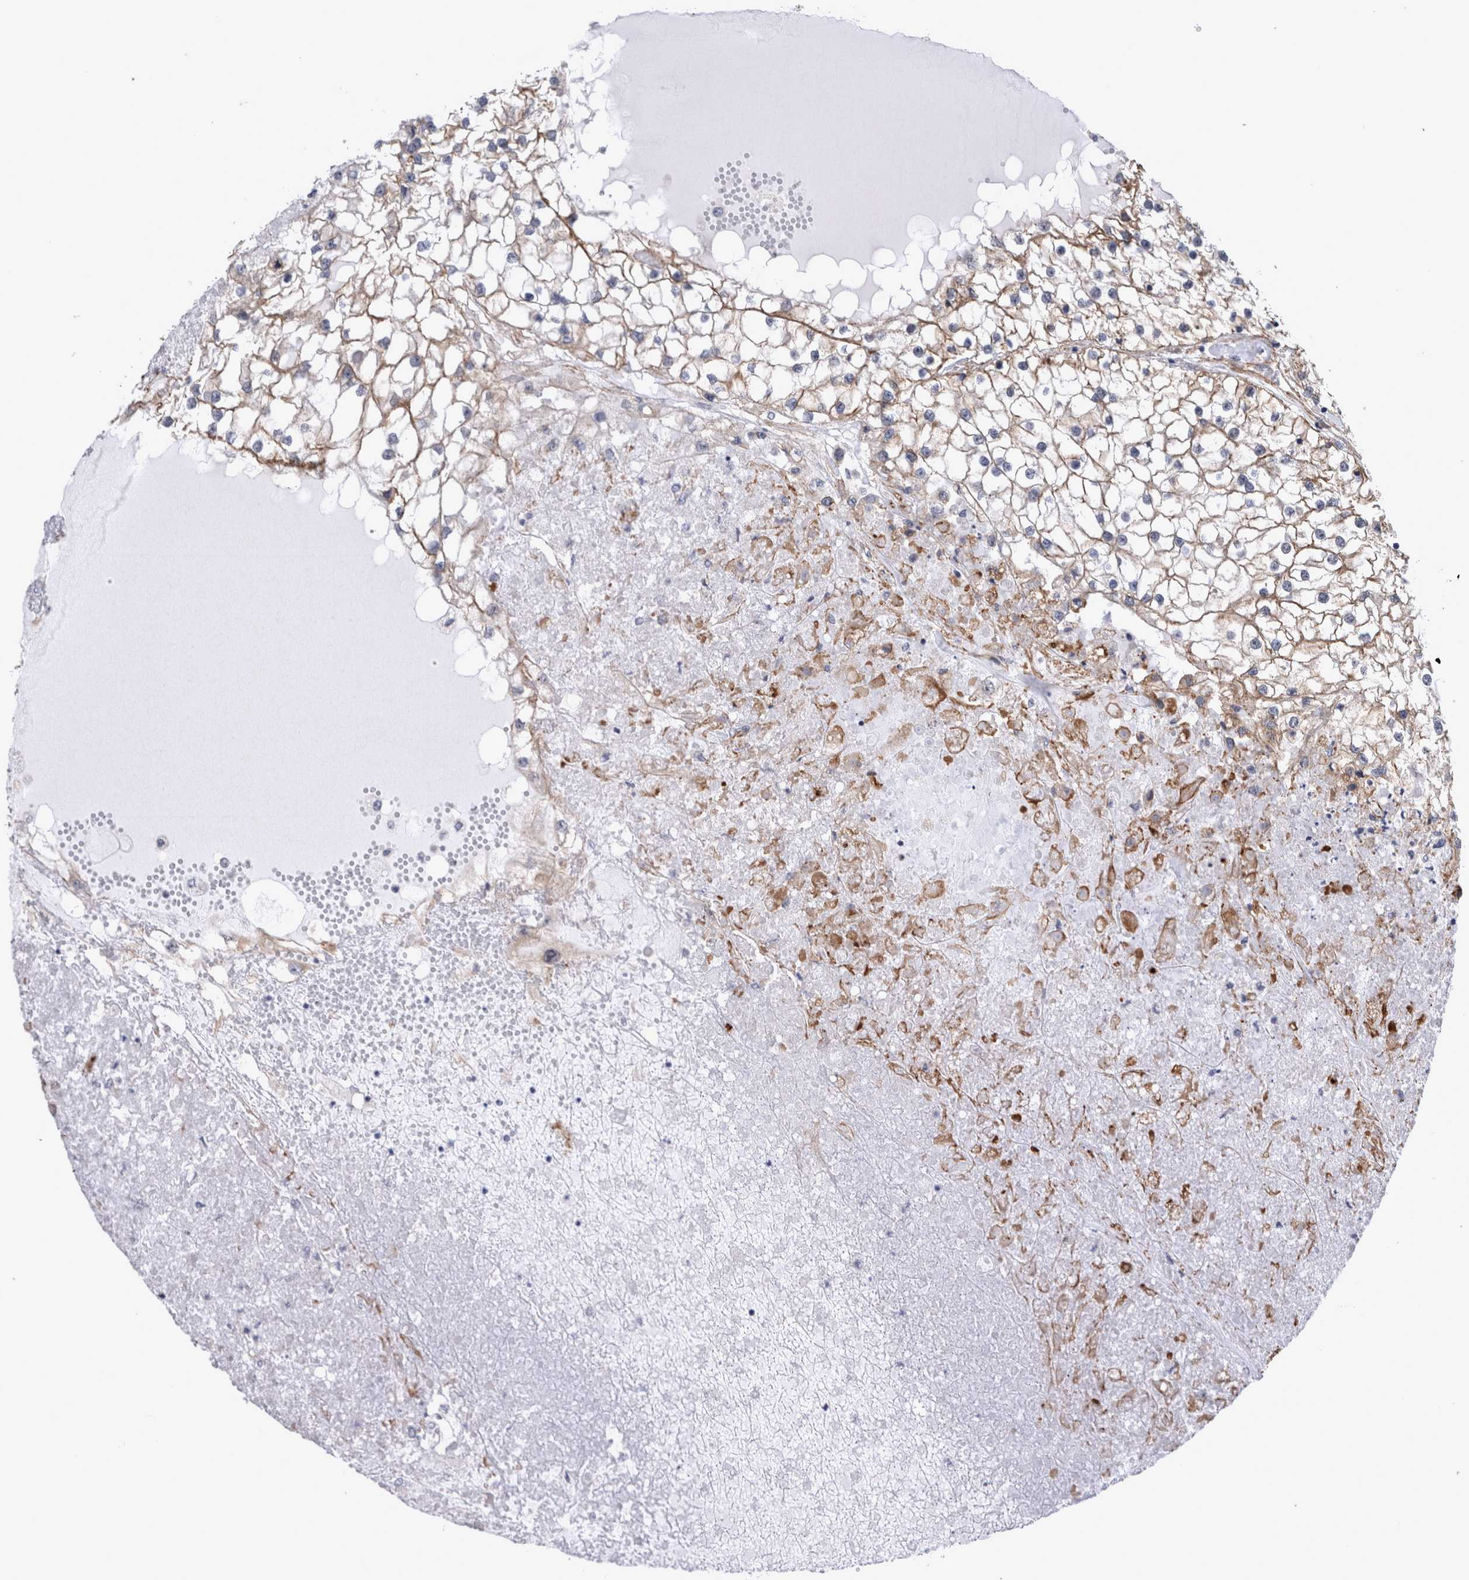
{"staining": {"intensity": "moderate", "quantity": "25%-75%", "location": "cytoplasmic/membranous"}, "tissue": "renal cancer", "cell_type": "Tumor cells", "image_type": "cancer", "snomed": [{"axis": "morphology", "description": "Adenocarcinoma, NOS"}, {"axis": "topography", "description": "Kidney"}], "caption": "Renal cancer stained with a brown dye reveals moderate cytoplasmic/membranous positive positivity in approximately 25%-75% of tumor cells.", "gene": "DDX6", "patient": {"sex": "male", "age": 68}}